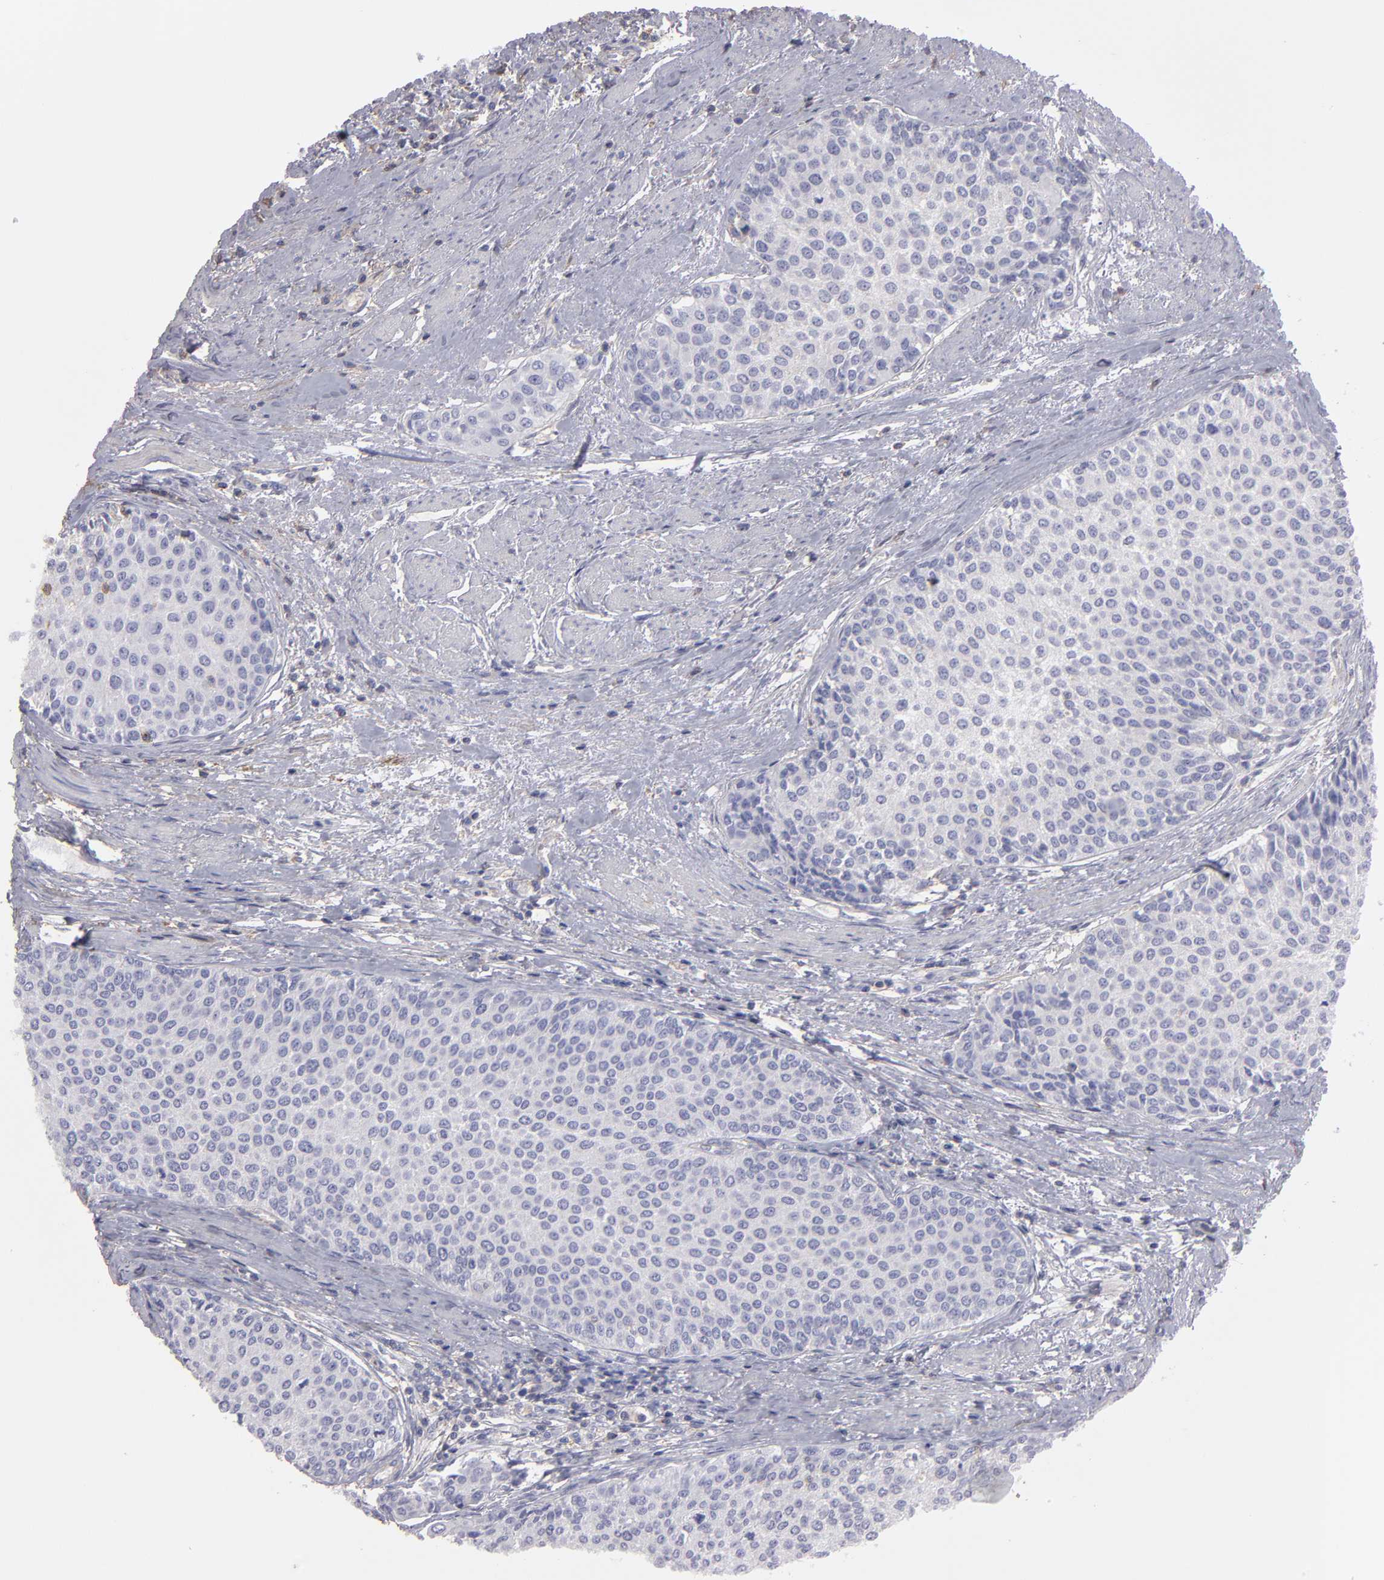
{"staining": {"intensity": "negative", "quantity": "none", "location": "none"}, "tissue": "urothelial cancer", "cell_type": "Tumor cells", "image_type": "cancer", "snomed": [{"axis": "morphology", "description": "Urothelial carcinoma, Low grade"}, {"axis": "topography", "description": "Urinary bladder"}], "caption": "Tumor cells show no significant protein expression in urothelial carcinoma (low-grade). The staining was performed using DAB (3,3'-diaminobenzidine) to visualize the protein expression in brown, while the nuclei were stained in blue with hematoxylin (Magnification: 20x).", "gene": "ABCB1", "patient": {"sex": "female", "age": 73}}